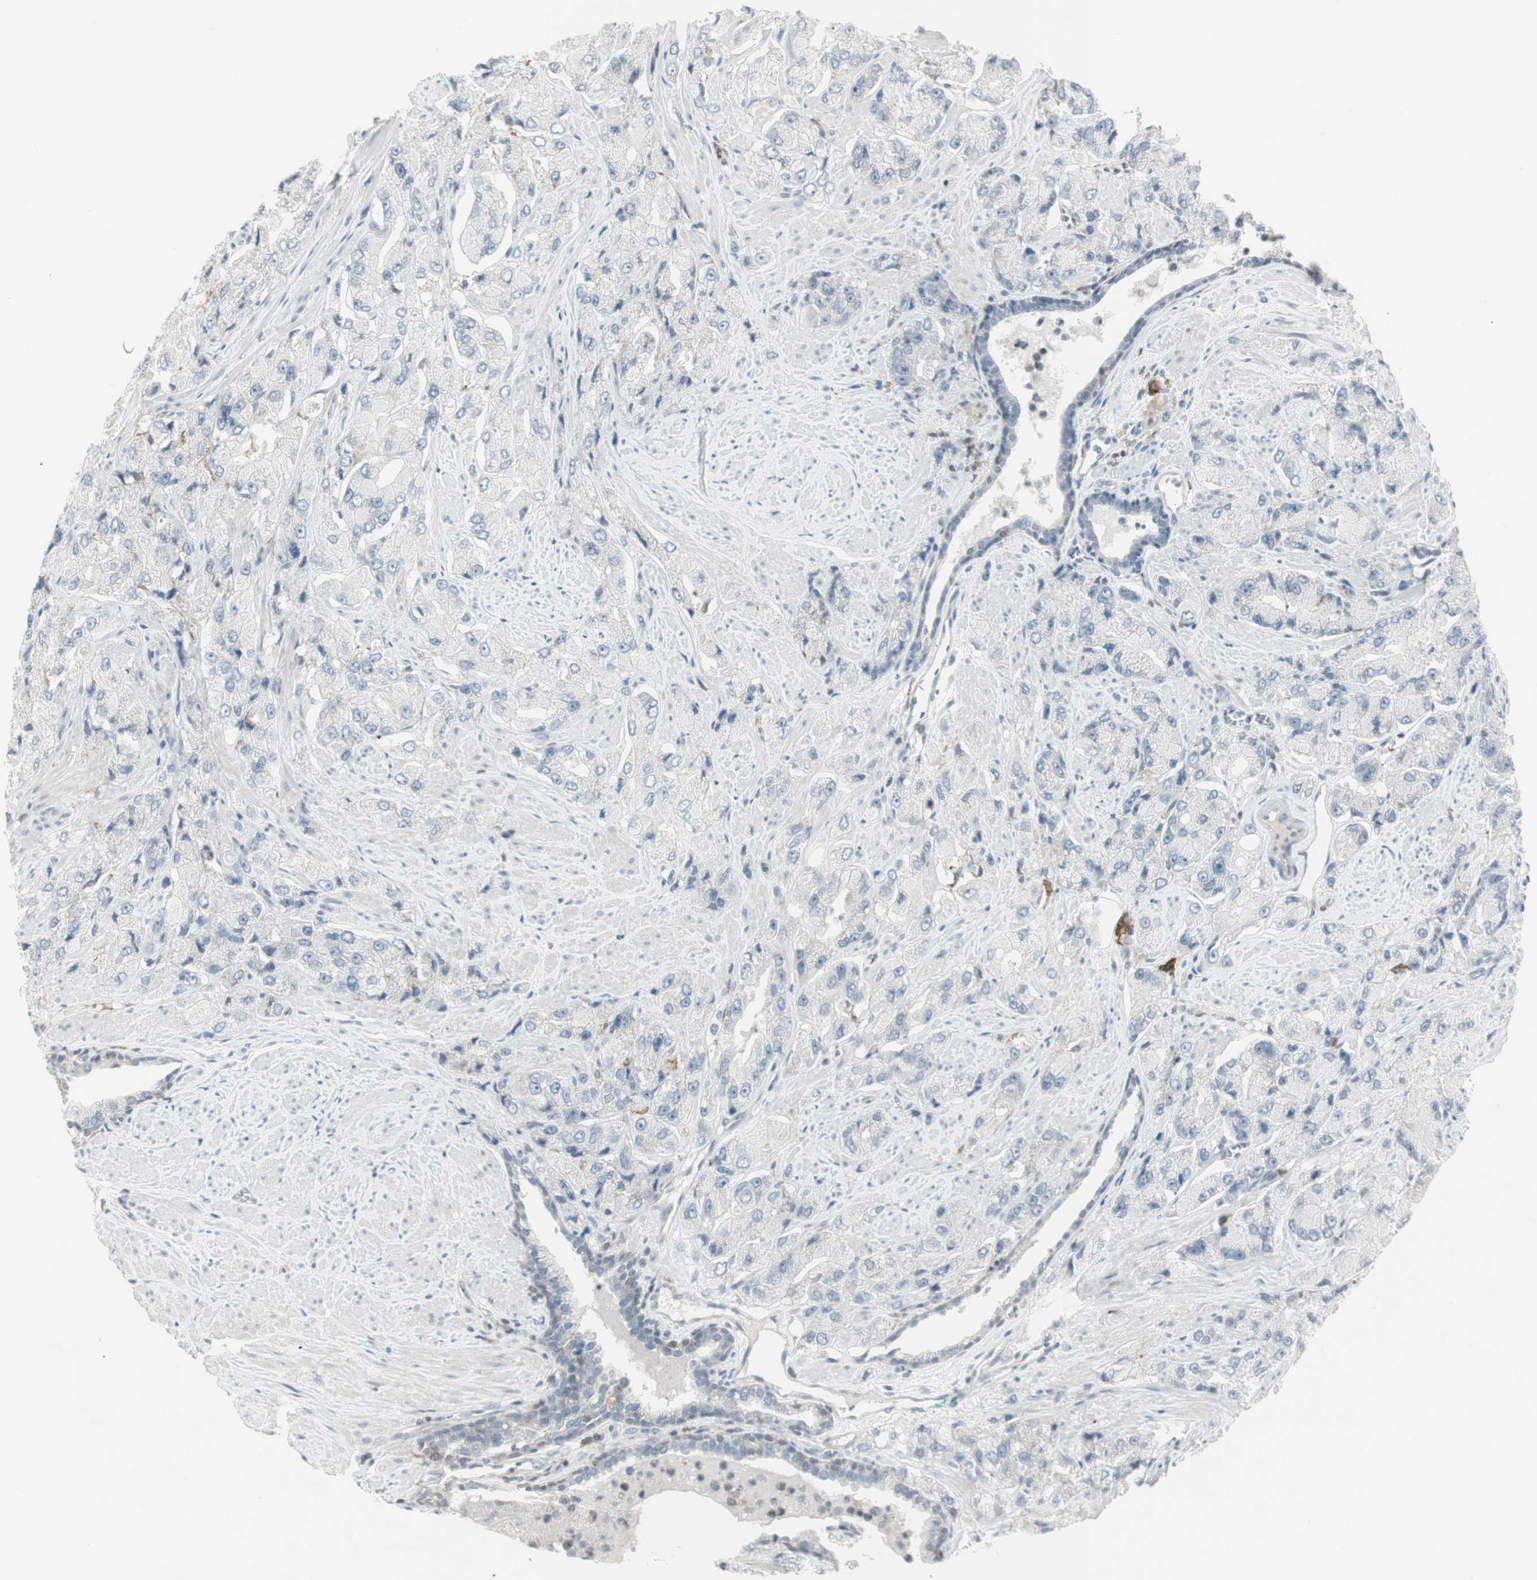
{"staining": {"intensity": "negative", "quantity": "none", "location": "none"}, "tissue": "prostate cancer", "cell_type": "Tumor cells", "image_type": "cancer", "snomed": [{"axis": "morphology", "description": "Adenocarcinoma, High grade"}, {"axis": "topography", "description": "Prostate"}], "caption": "An immunohistochemistry (IHC) histopathology image of prostate high-grade adenocarcinoma is shown. There is no staining in tumor cells of prostate high-grade adenocarcinoma.", "gene": "MAP4K4", "patient": {"sex": "male", "age": 58}}